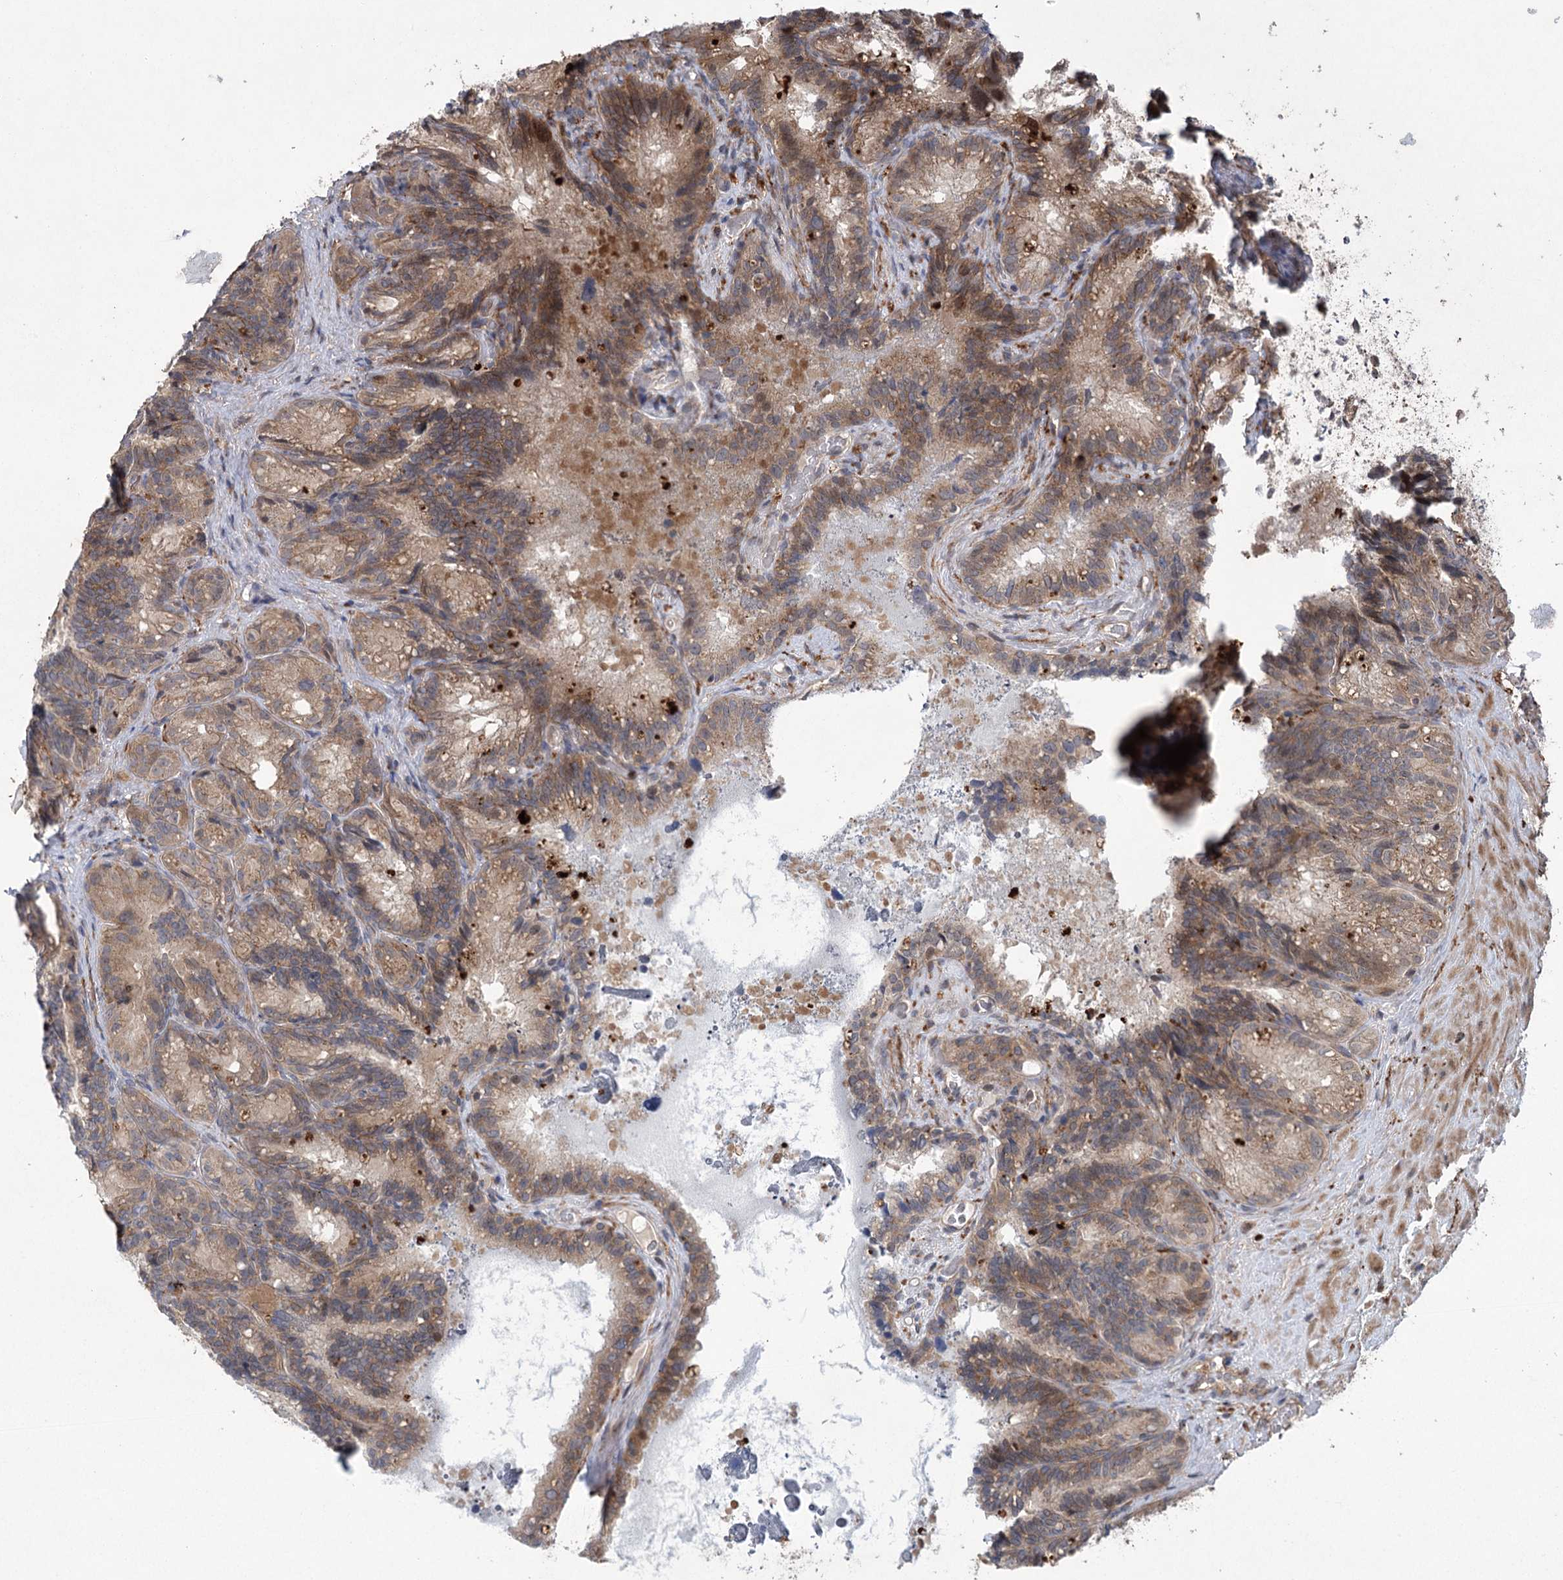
{"staining": {"intensity": "moderate", "quantity": ">75%", "location": "cytoplasmic/membranous"}, "tissue": "seminal vesicle", "cell_type": "Glandular cells", "image_type": "normal", "snomed": [{"axis": "morphology", "description": "Normal tissue, NOS"}, {"axis": "topography", "description": "Seminal veicle"}], "caption": "The photomicrograph reveals immunohistochemical staining of unremarkable seminal vesicle. There is moderate cytoplasmic/membranous staining is present in about >75% of glandular cells. The protein of interest is stained brown, and the nuclei are stained in blue (DAB IHC with brightfield microscopy, high magnification).", "gene": "METTL24", "patient": {"sex": "male", "age": 60}}